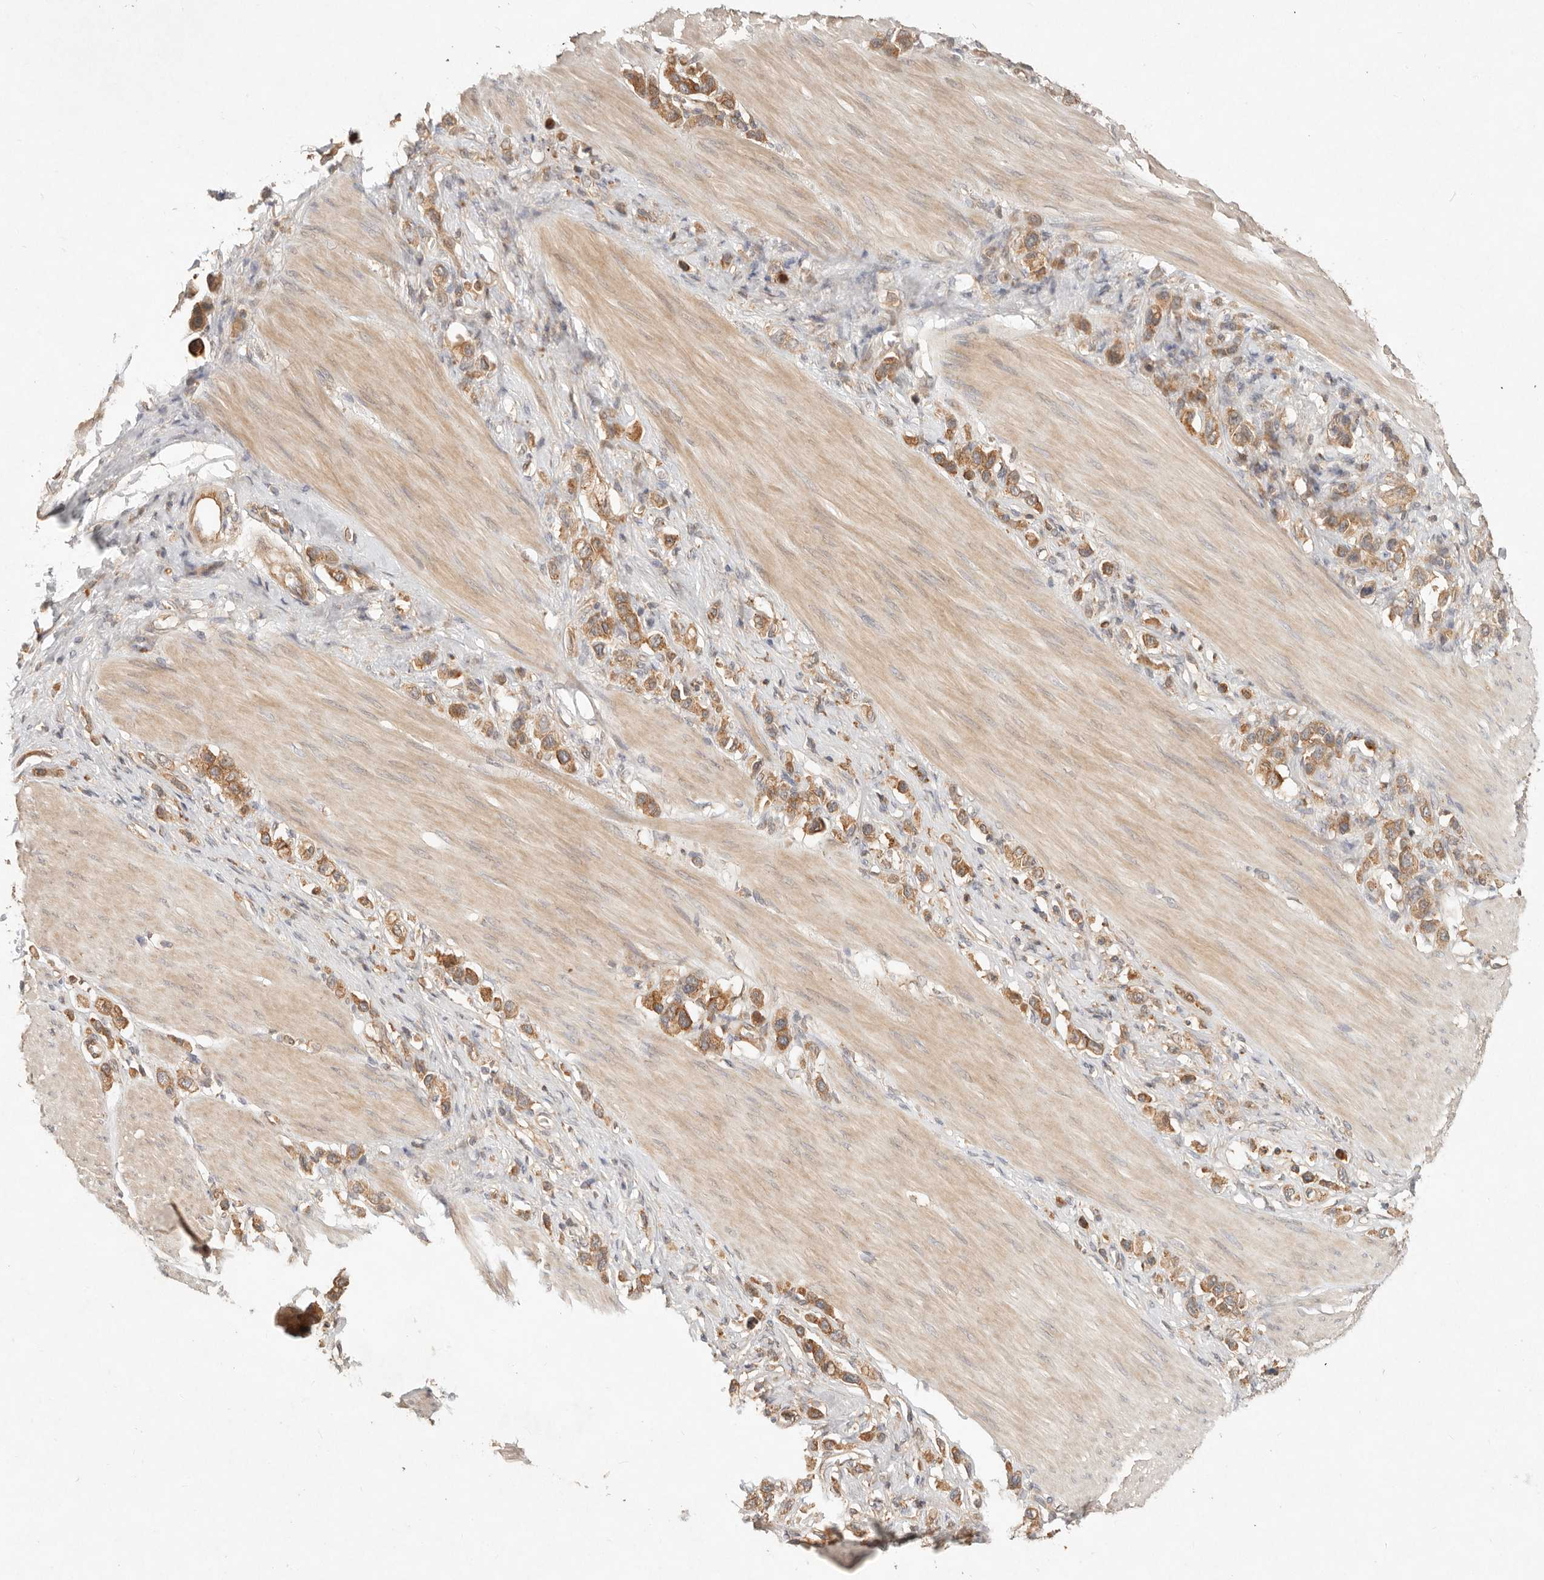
{"staining": {"intensity": "moderate", "quantity": ">75%", "location": "cytoplasmic/membranous"}, "tissue": "stomach cancer", "cell_type": "Tumor cells", "image_type": "cancer", "snomed": [{"axis": "morphology", "description": "Adenocarcinoma, NOS"}, {"axis": "topography", "description": "Stomach"}], "caption": "Immunohistochemistry (IHC) photomicrograph of human stomach adenocarcinoma stained for a protein (brown), which exhibits medium levels of moderate cytoplasmic/membranous staining in approximately >75% of tumor cells.", "gene": "HECTD3", "patient": {"sex": "female", "age": 65}}